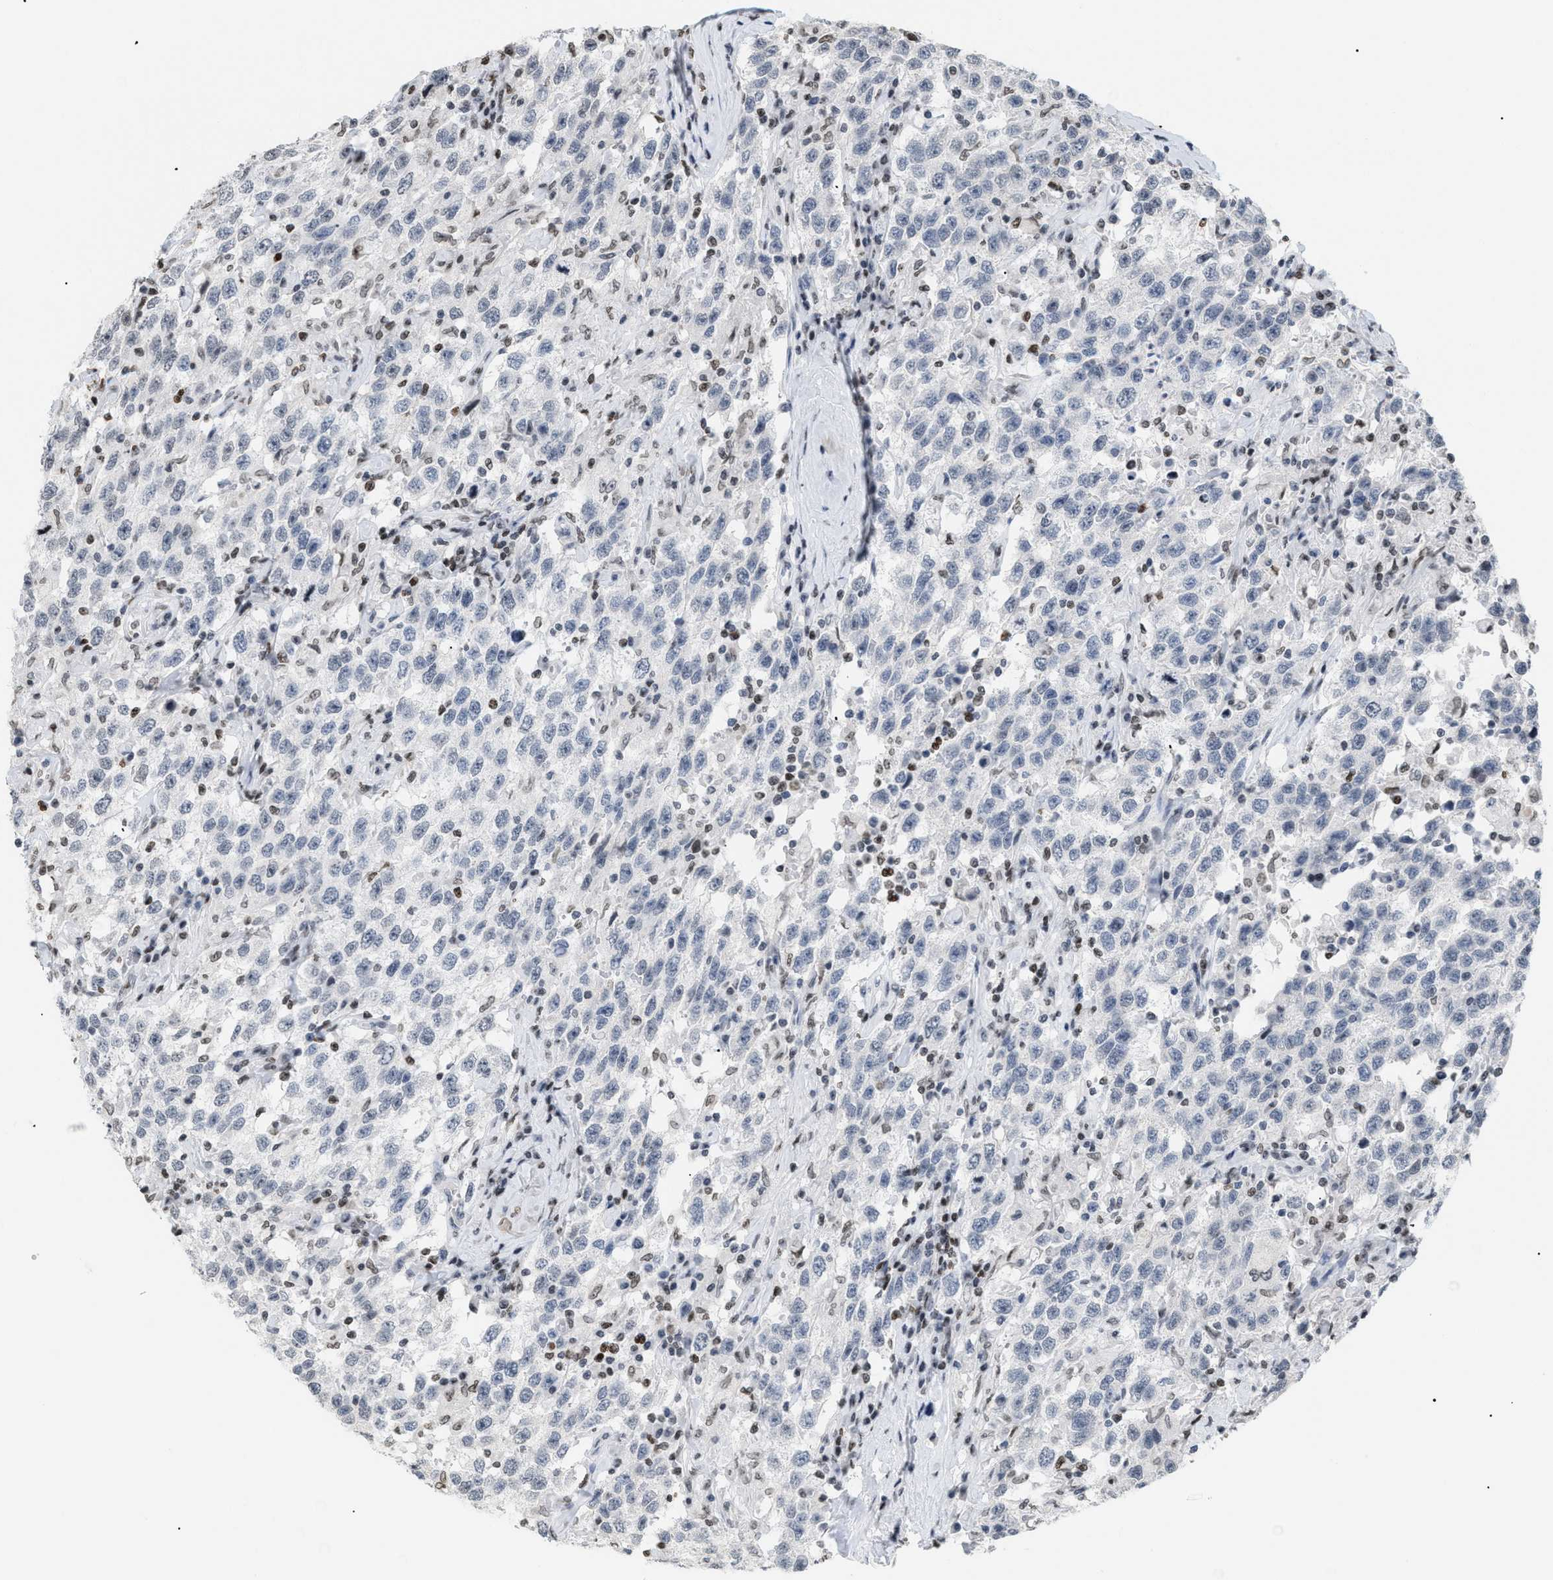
{"staining": {"intensity": "negative", "quantity": "none", "location": "none"}, "tissue": "testis cancer", "cell_type": "Tumor cells", "image_type": "cancer", "snomed": [{"axis": "morphology", "description": "Seminoma, NOS"}, {"axis": "topography", "description": "Testis"}], "caption": "Tumor cells show no significant protein positivity in testis seminoma.", "gene": "HMGN2", "patient": {"sex": "male", "age": 41}}